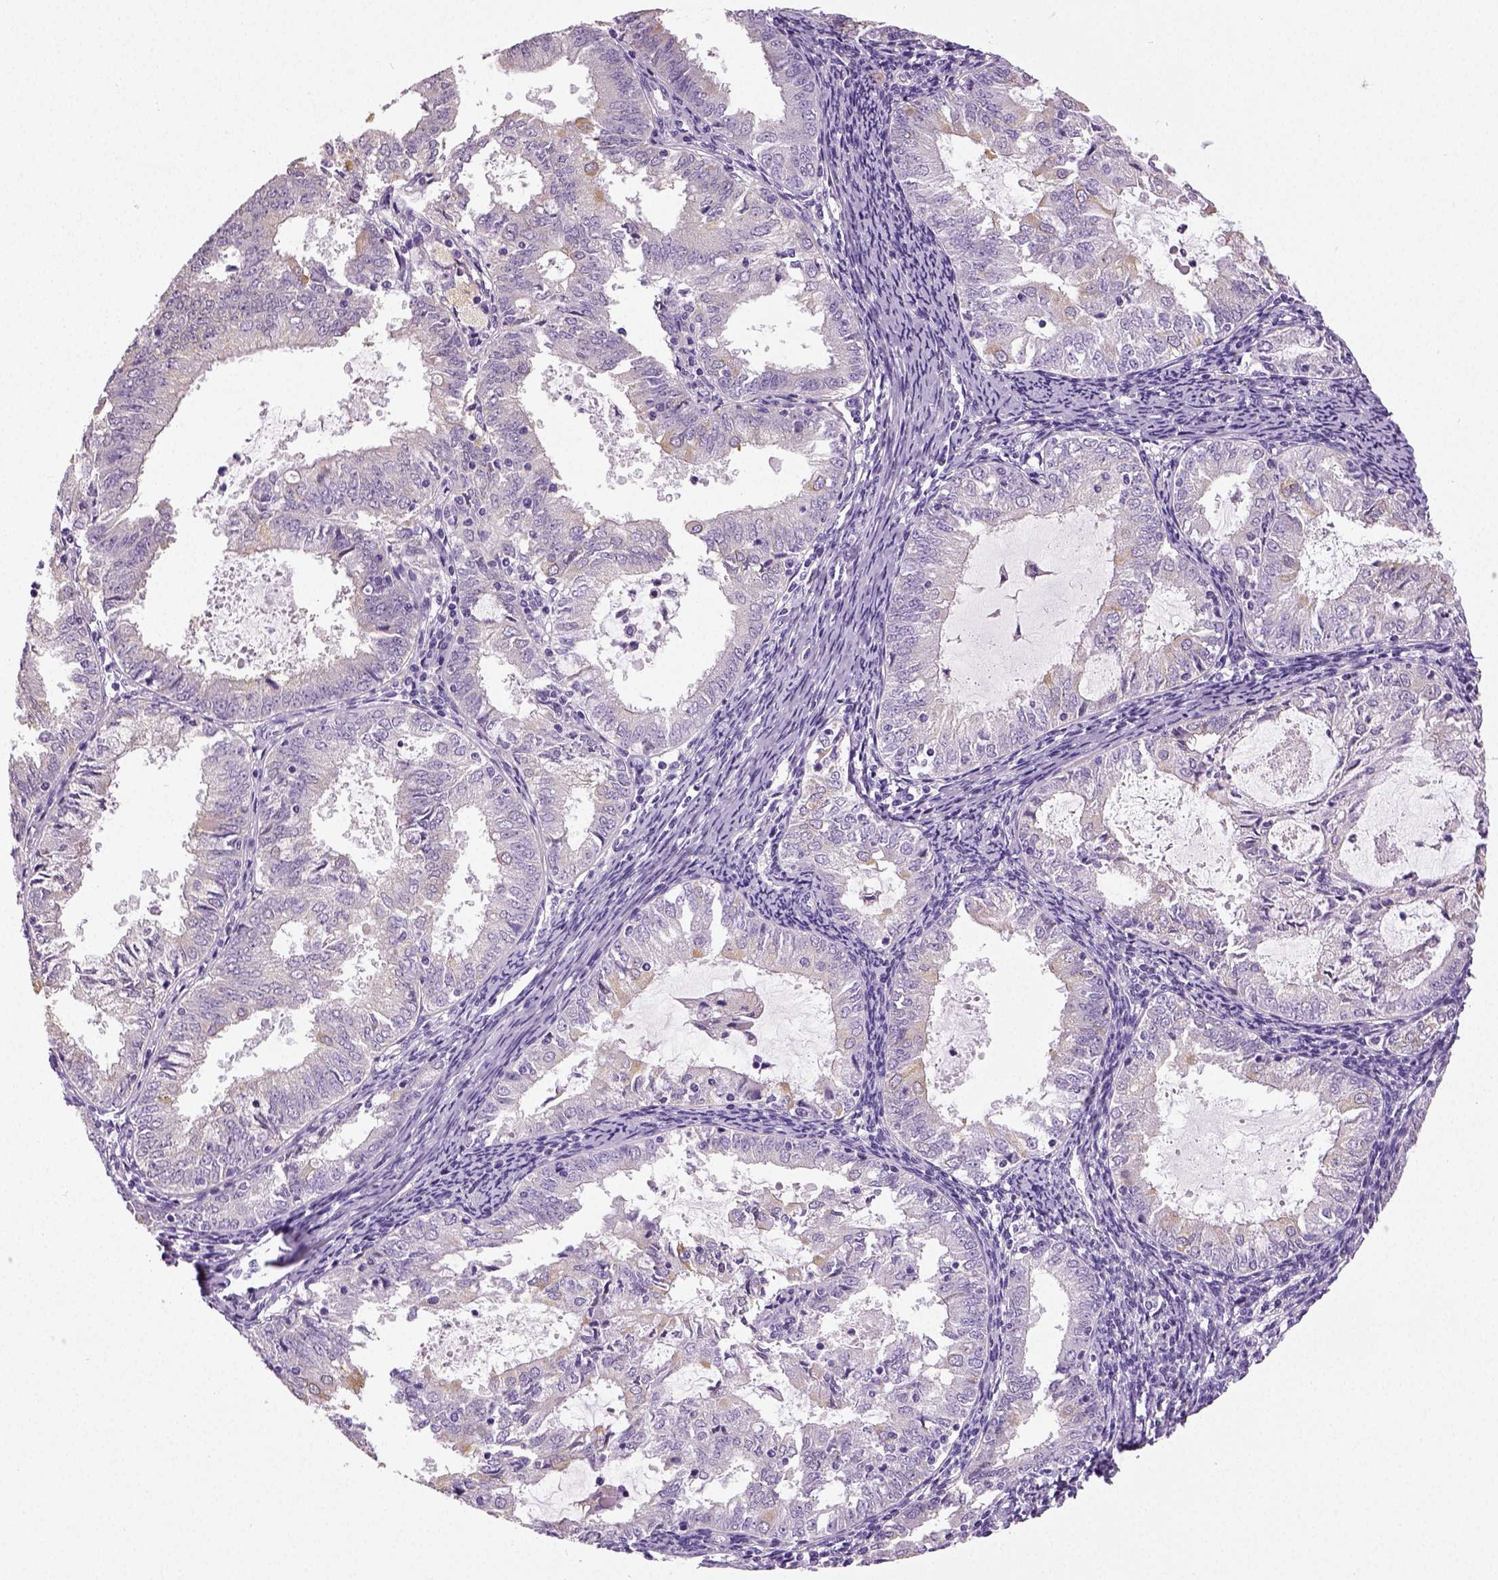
{"staining": {"intensity": "negative", "quantity": "none", "location": "none"}, "tissue": "endometrial cancer", "cell_type": "Tumor cells", "image_type": "cancer", "snomed": [{"axis": "morphology", "description": "Adenocarcinoma, NOS"}, {"axis": "topography", "description": "Endometrium"}], "caption": "Immunohistochemistry micrograph of human adenocarcinoma (endometrial) stained for a protein (brown), which displays no staining in tumor cells.", "gene": "NECAB2", "patient": {"sex": "female", "age": 57}}